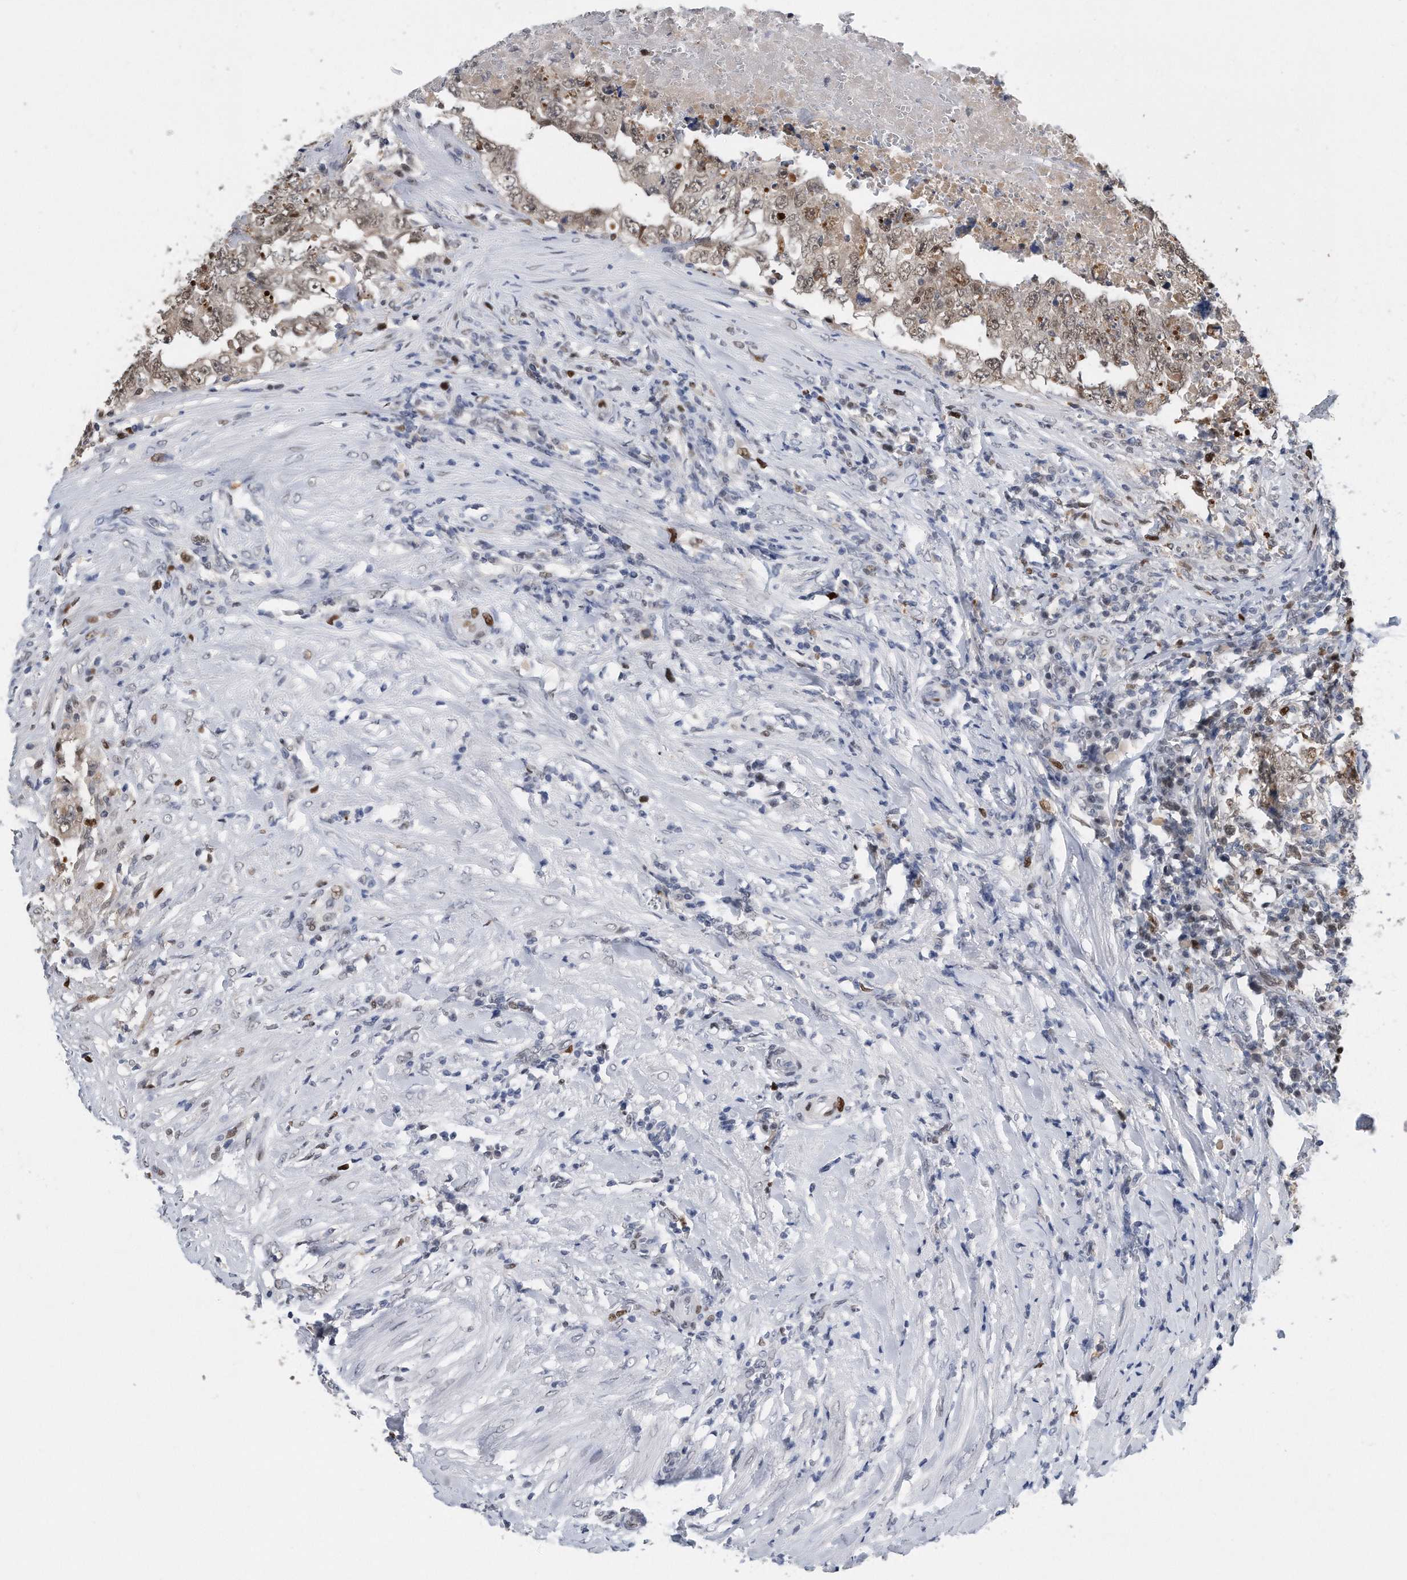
{"staining": {"intensity": "moderate", "quantity": "<25%", "location": "nuclear"}, "tissue": "testis cancer", "cell_type": "Tumor cells", "image_type": "cancer", "snomed": [{"axis": "morphology", "description": "Carcinoma, Embryonal, NOS"}, {"axis": "topography", "description": "Testis"}], "caption": "Tumor cells display low levels of moderate nuclear staining in approximately <25% of cells in human testis embryonal carcinoma.", "gene": "PCNA", "patient": {"sex": "male", "age": 26}}